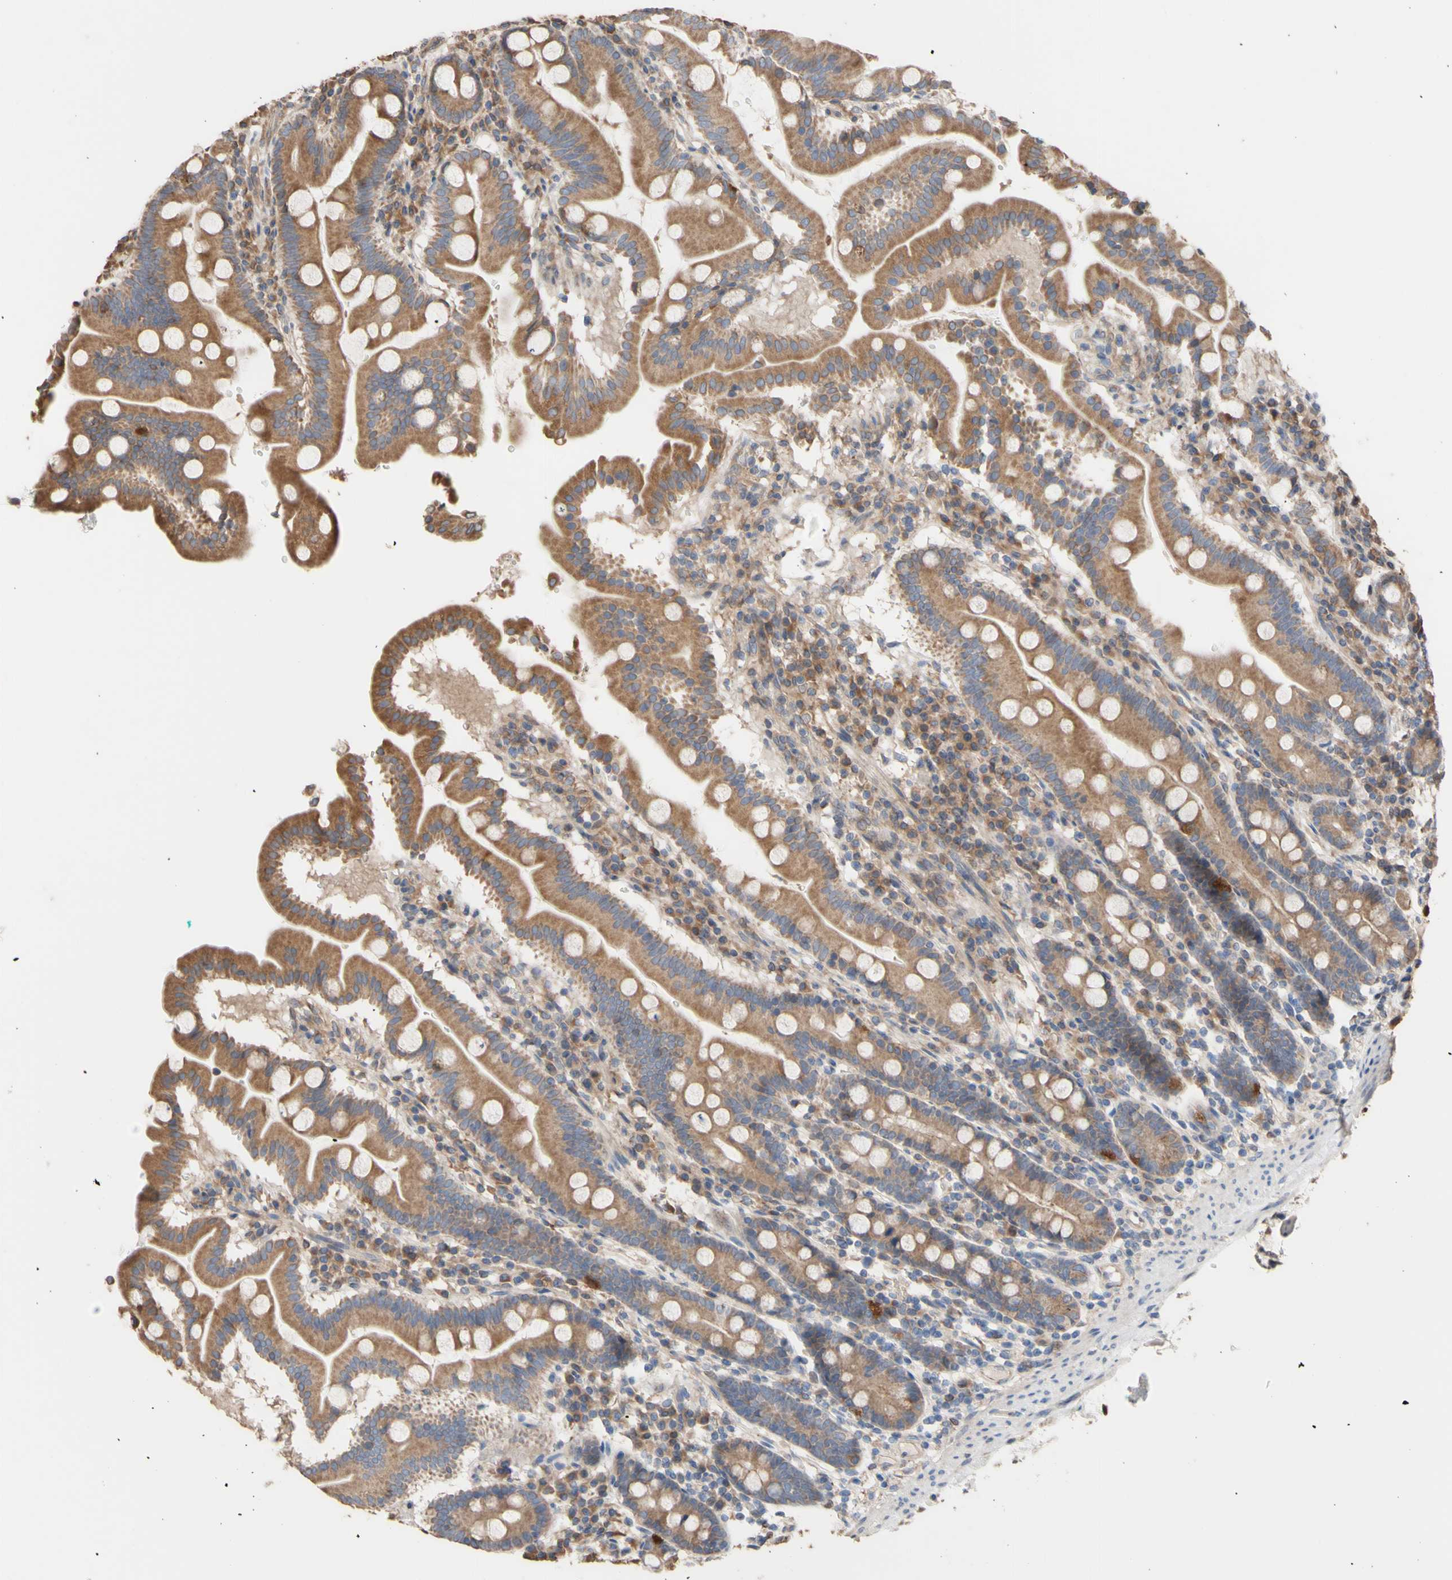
{"staining": {"intensity": "moderate", "quantity": ">75%", "location": "cytoplasmic/membranous"}, "tissue": "duodenum", "cell_type": "Glandular cells", "image_type": "normal", "snomed": [{"axis": "morphology", "description": "Normal tissue, NOS"}, {"axis": "topography", "description": "Duodenum"}], "caption": "Protein expression analysis of benign duodenum demonstrates moderate cytoplasmic/membranous expression in about >75% of glandular cells.", "gene": "NECTIN3", "patient": {"sex": "male", "age": 50}}